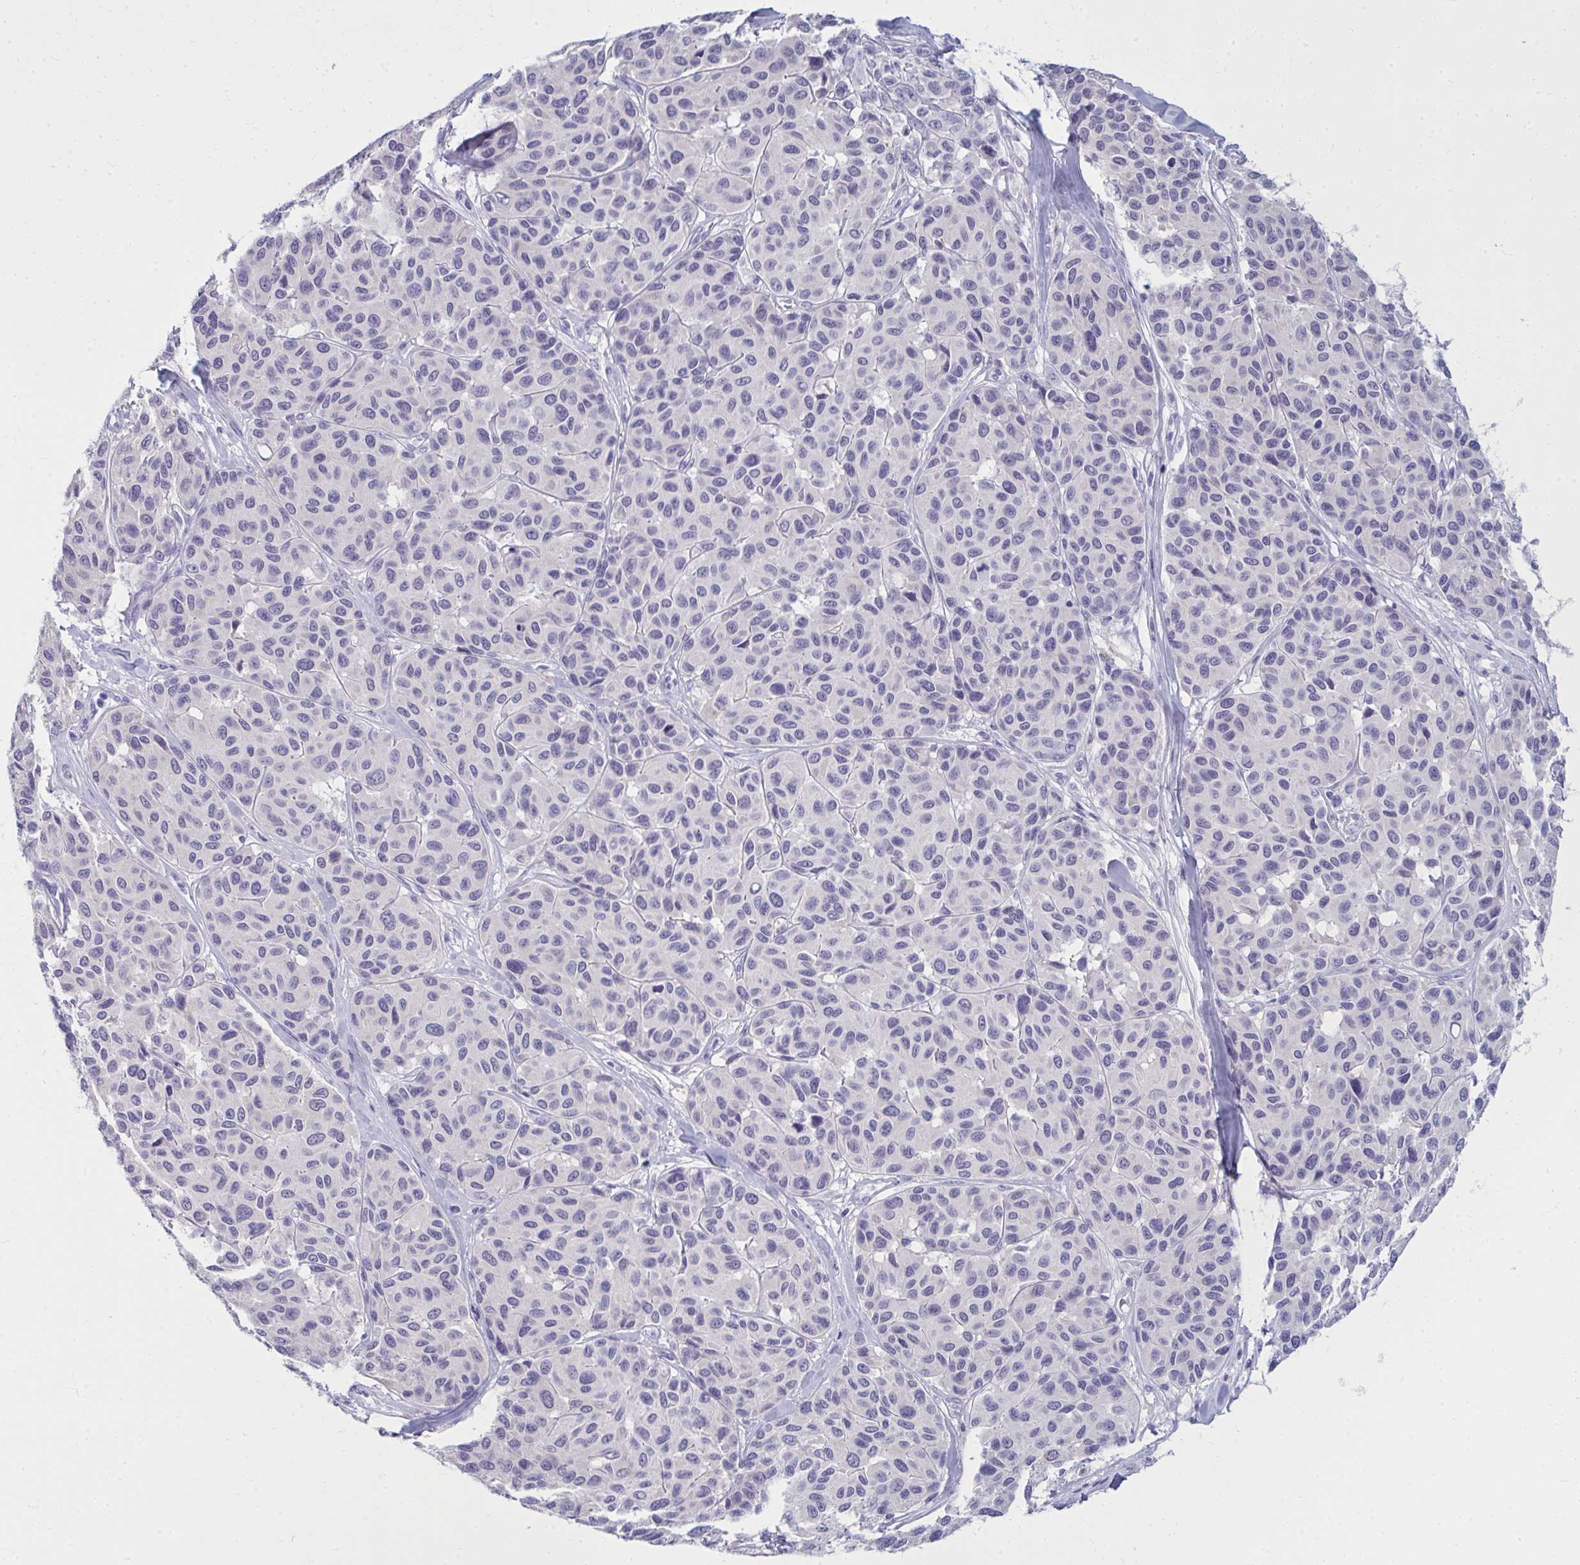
{"staining": {"intensity": "negative", "quantity": "none", "location": "none"}, "tissue": "melanoma", "cell_type": "Tumor cells", "image_type": "cancer", "snomed": [{"axis": "morphology", "description": "Malignant melanoma, NOS"}, {"axis": "topography", "description": "Skin"}], "caption": "This photomicrograph is of malignant melanoma stained with IHC to label a protein in brown with the nuclei are counter-stained blue. There is no expression in tumor cells.", "gene": "QDPR", "patient": {"sex": "female", "age": 66}}